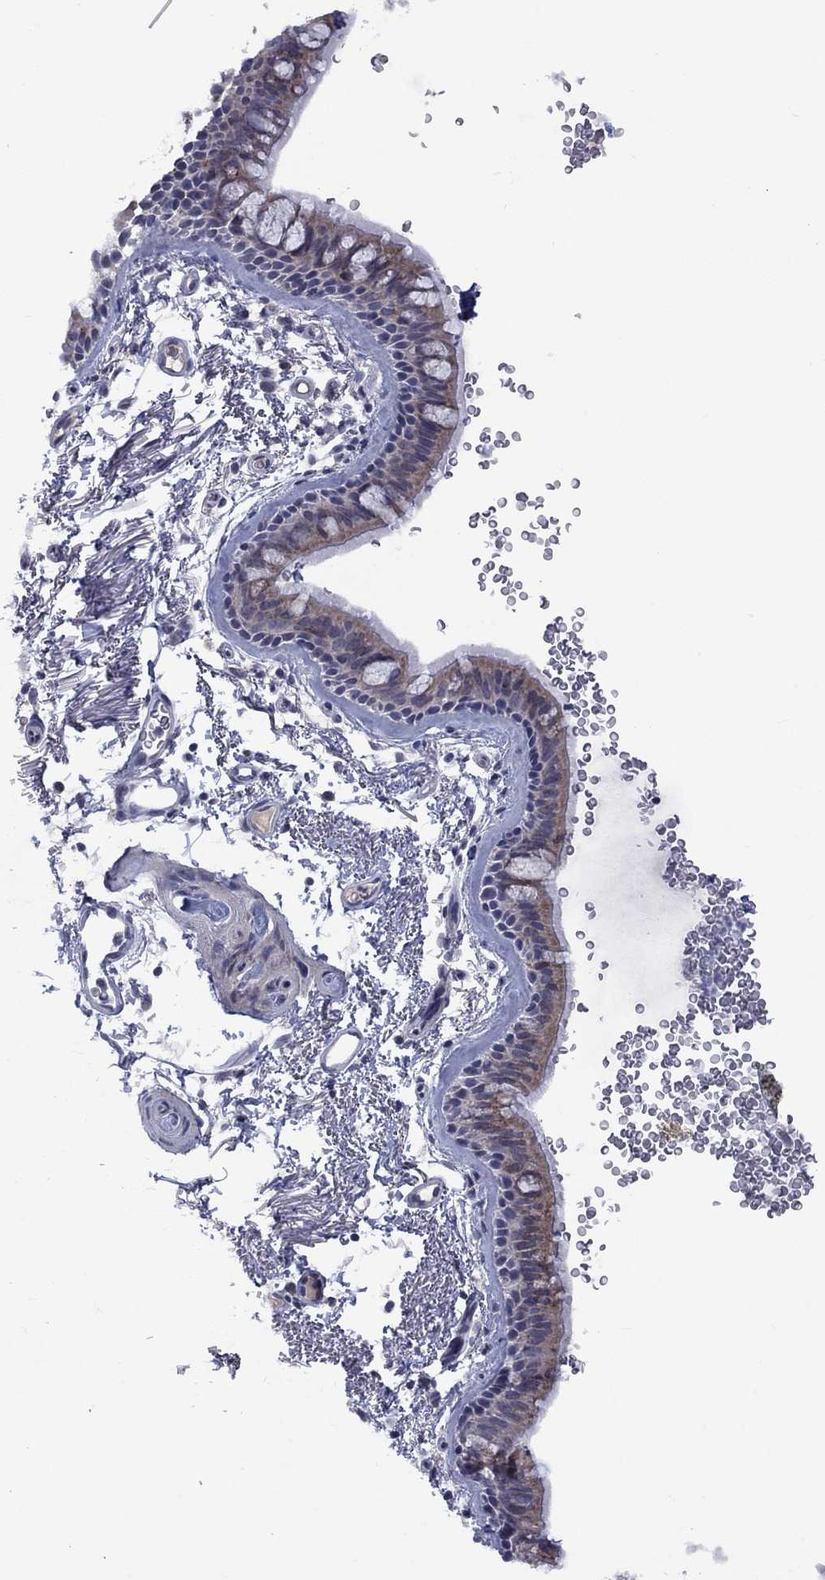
{"staining": {"intensity": "moderate", "quantity": "<25%", "location": "cytoplasmic/membranous"}, "tissue": "bronchus", "cell_type": "Respiratory epithelial cells", "image_type": "normal", "snomed": [{"axis": "morphology", "description": "Normal tissue, NOS"}, {"axis": "topography", "description": "Lymph node"}, {"axis": "topography", "description": "Bronchus"}], "caption": "Protein analysis of unremarkable bronchus shows moderate cytoplasmic/membranous positivity in approximately <25% of respiratory epithelial cells. Nuclei are stained in blue.", "gene": "KCNJ16", "patient": {"sex": "female", "age": 70}}